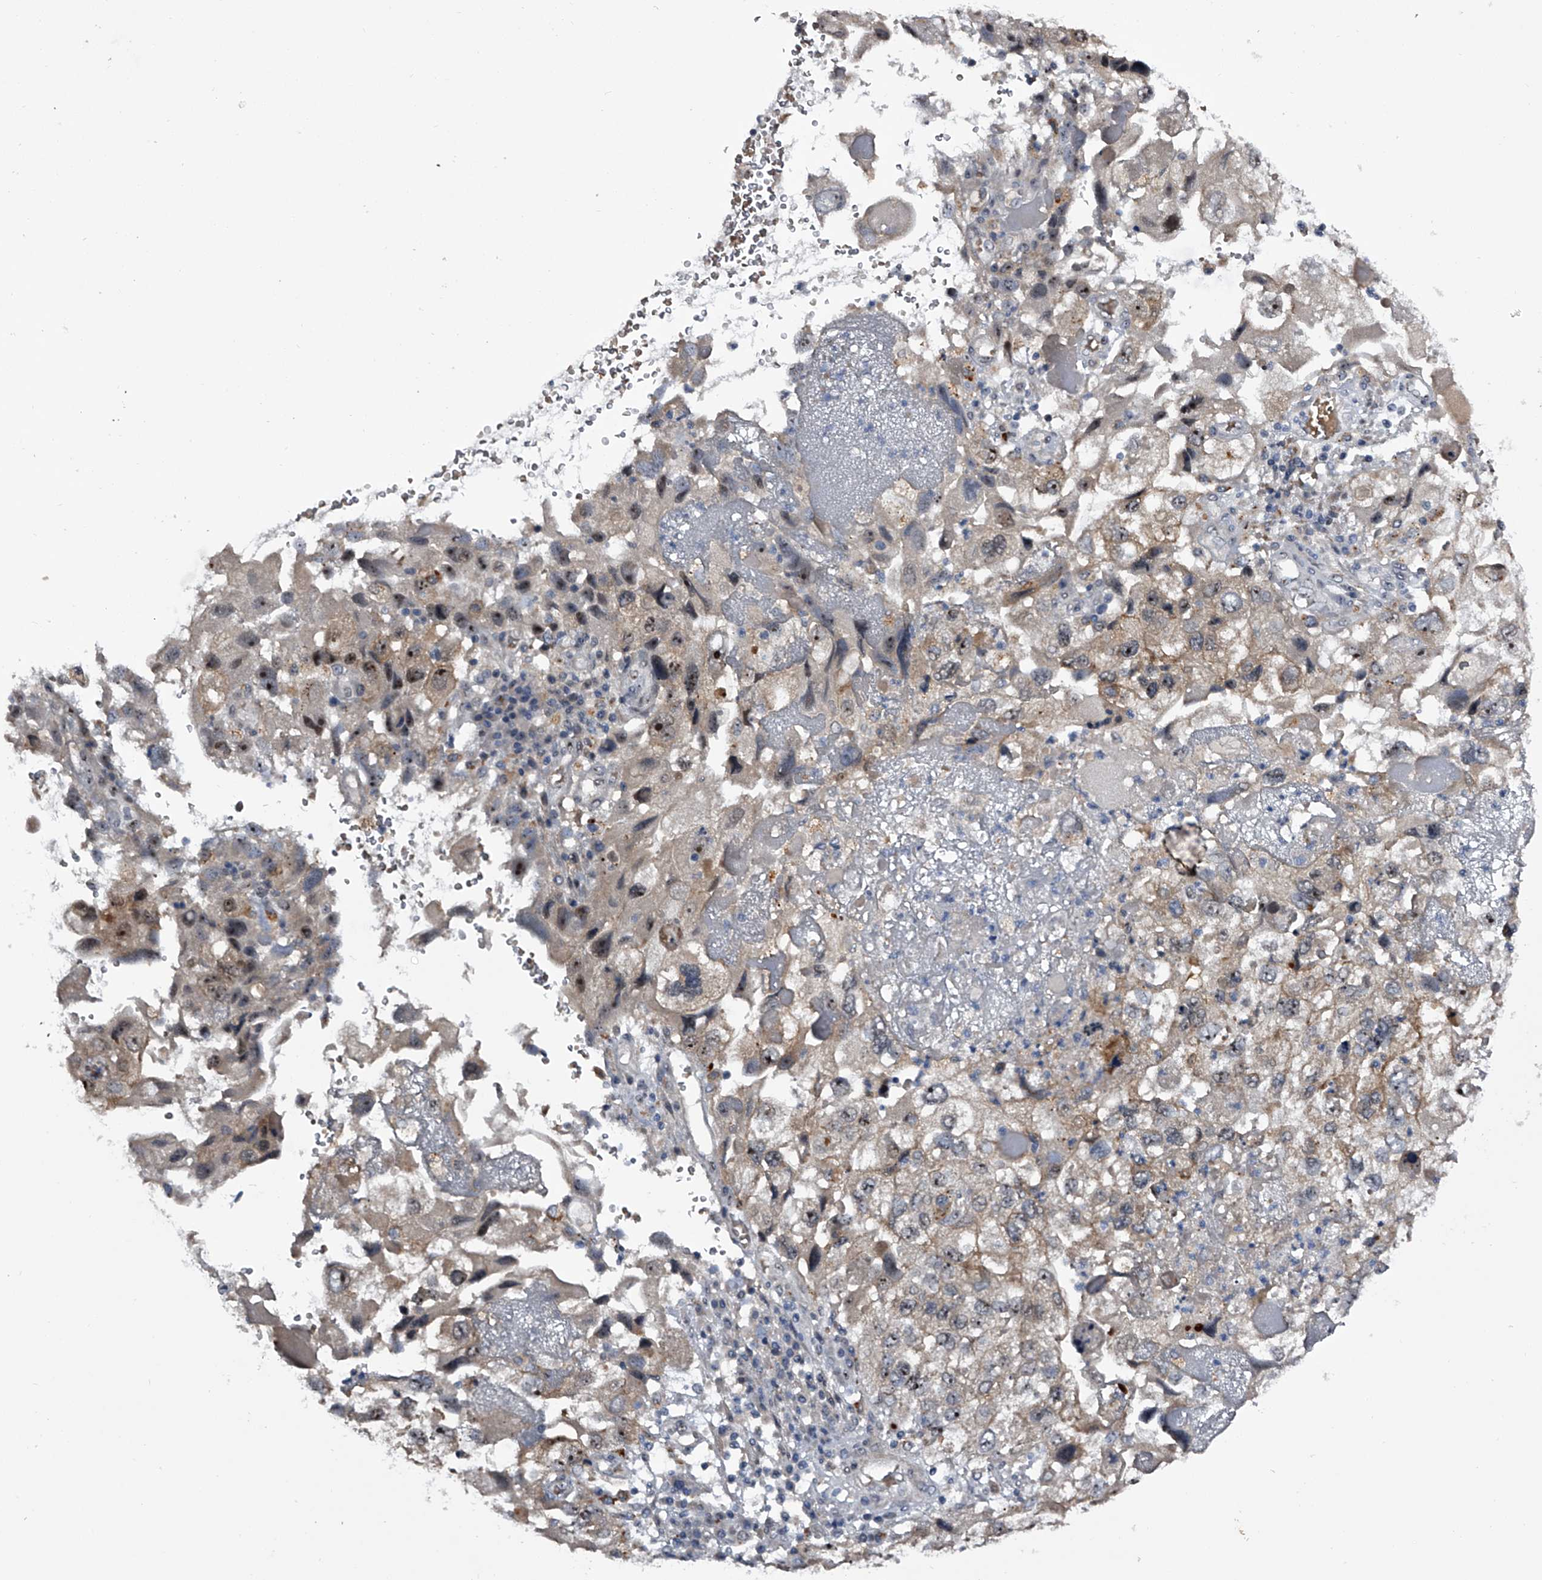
{"staining": {"intensity": "weak", "quantity": "25%-75%", "location": "cytoplasmic/membranous,nuclear"}, "tissue": "endometrial cancer", "cell_type": "Tumor cells", "image_type": "cancer", "snomed": [{"axis": "morphology", "description": "Adenocarcinoma, NOS"}, {"axis": "topography", "description": "Endometrium"}], "caption": "This histopathology image demonstrates endometrial cancer (adenocarcinoma) stained with immunohistochemistry (IHC) to label a protein in brown. The cytoplasmic/membranous and nuclear of tumor cells show weak positivity for the protein. Nuclei are counter-stained blue.", "gene": "MDN1", "patient": {"sex": "female", "age": 49}}